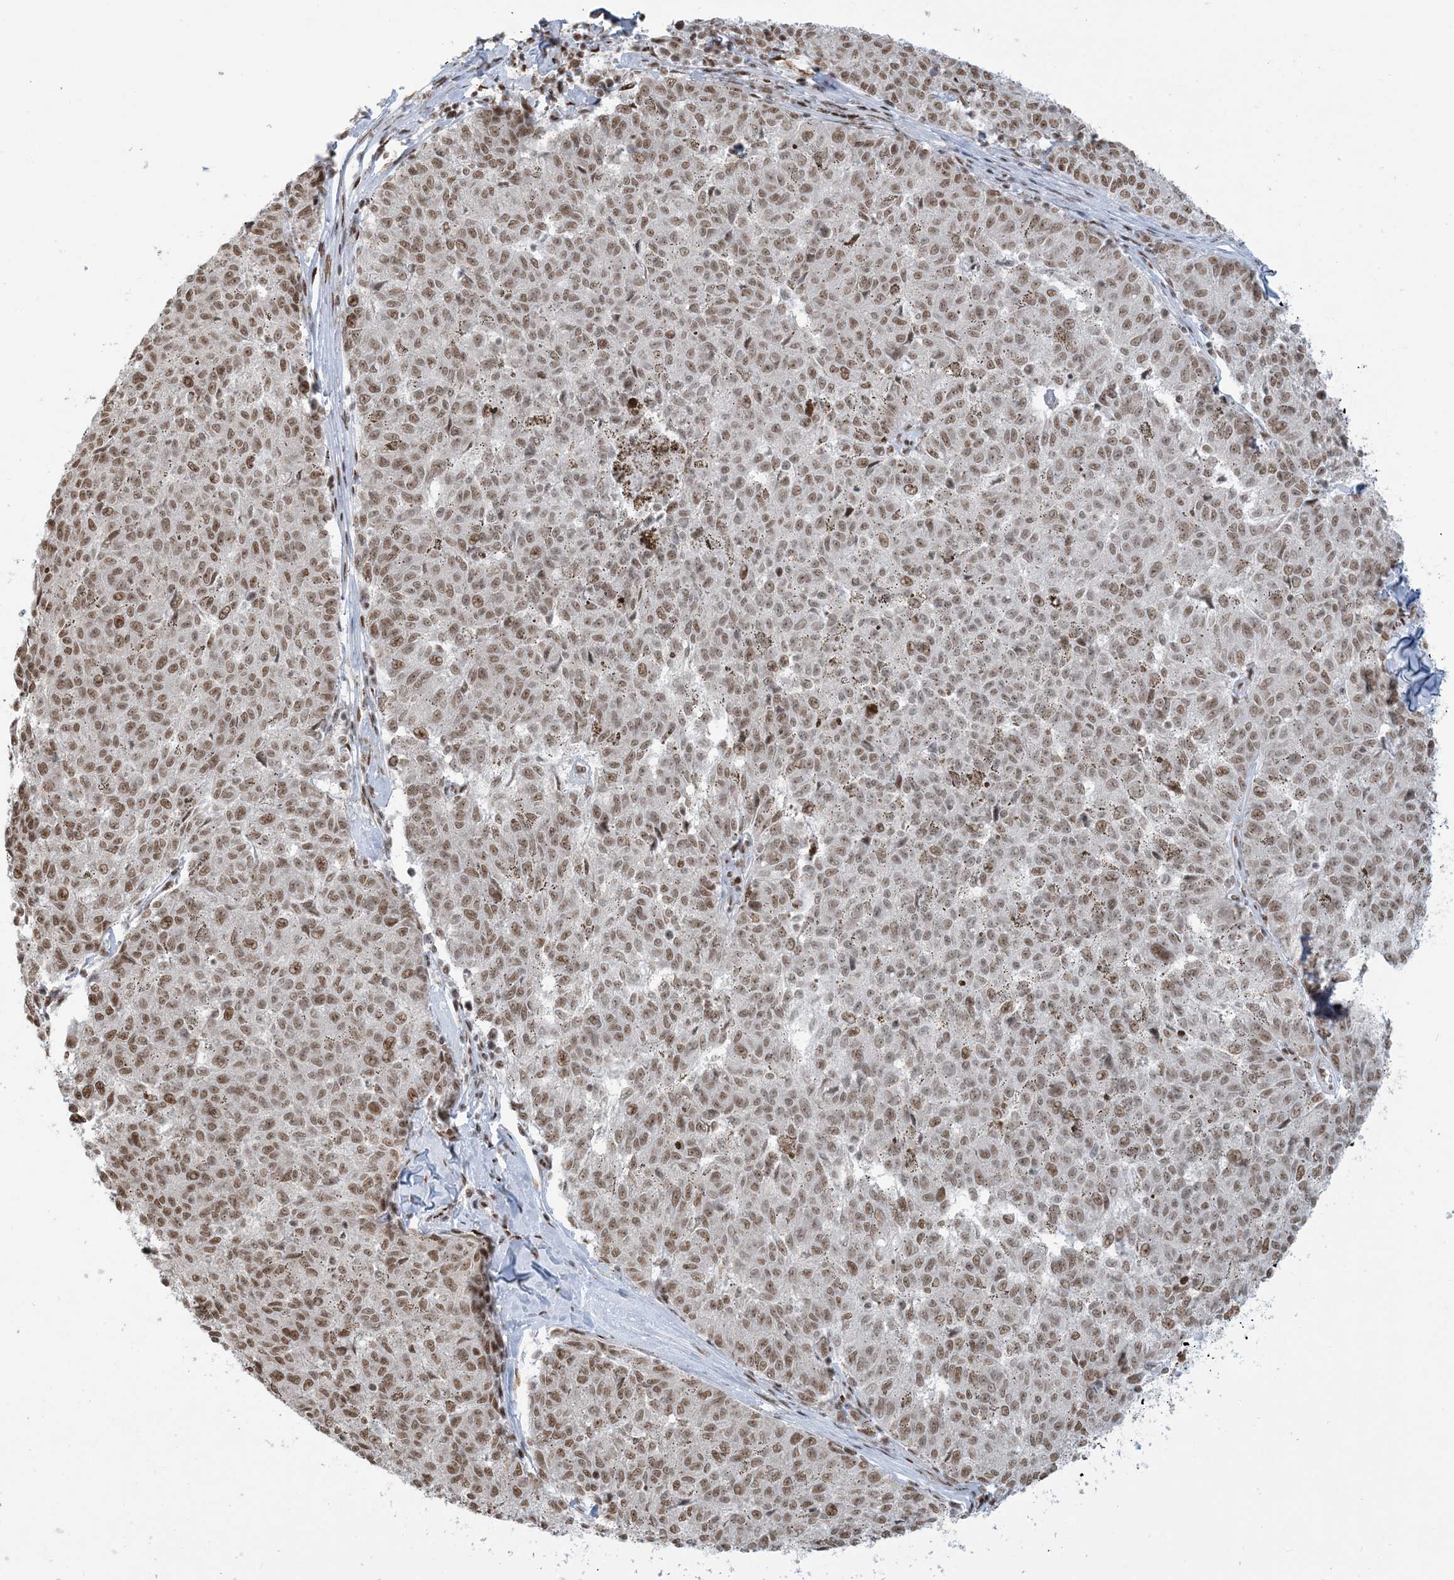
{"staining": {"intensity": "moderate", "quantity": ">75%", "location": "nuclear"}, "tissue": "melanoma", "cell_type": "Tumor cells", "image_type": "cancer", "snomed": [{"axis": "morphology", "description": "Malignant melanoma, NOS"}, {"axis": "topography", "description": "Skin"}], "caption": "Brown immunohistochemical staining in human malignant melanoma reveals moderate nuclear expression in approximately >75% of tumor cells.", "gene": "STAG1", "patient": {"sex": "female", "age": 72}}